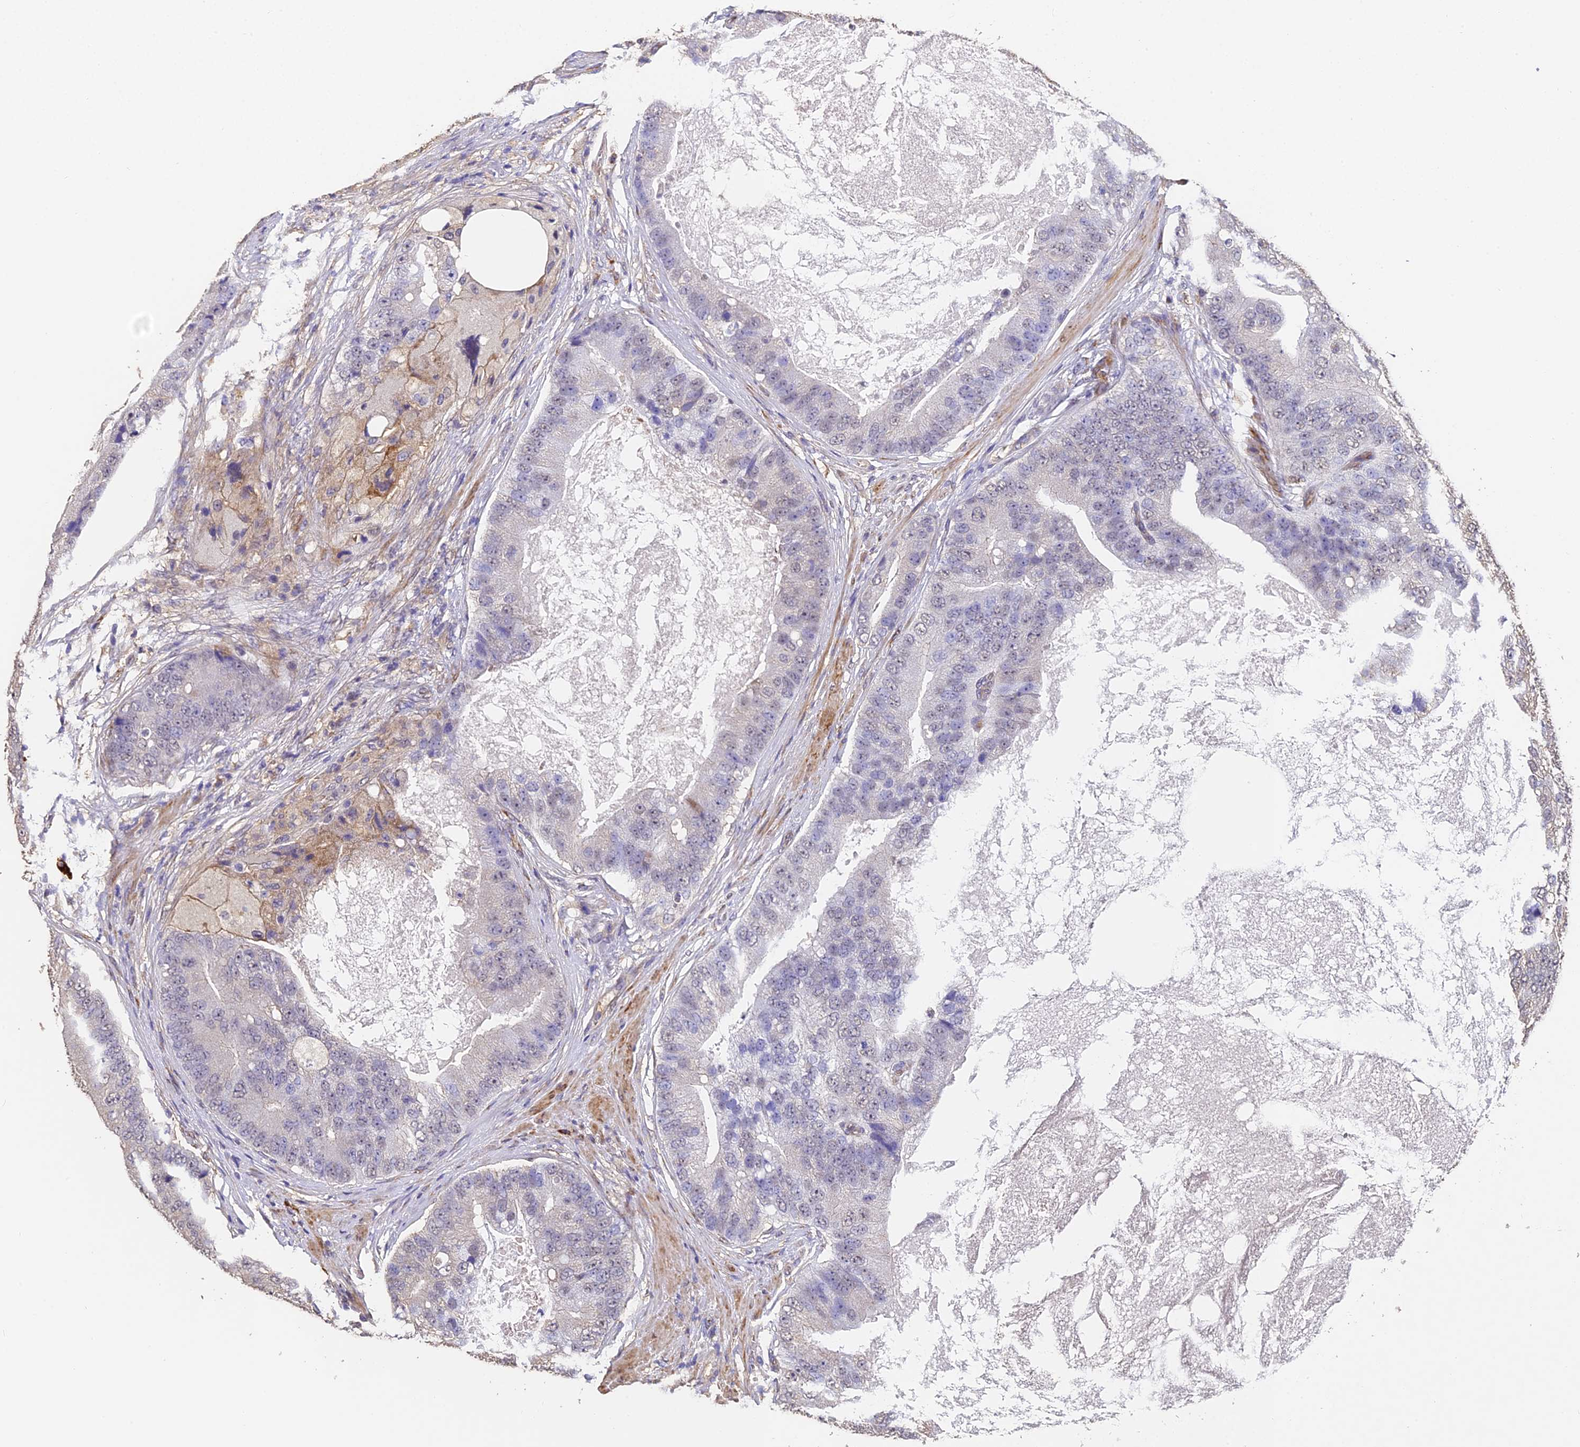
{"staining": {"intensity": "negative", "quantity": "none", "location": "none"}, "tissue": "prostate cancer", "cell_type": "Tumor cells", "image_type": "cancer", "snomed": [{"axis": "morphology", "description": "Adenocarcinoma, High grade"}, {"axis": "topography", "description": "Prostate"}], "caption": "High power microscopy micrograph of an IHC histopathology image of prostate adenocarcinoma (high-grade), revealing no significant staining in tumor cells.", "gene": "SLC11A1", "patient": {"sex": "male", "age": 70}}